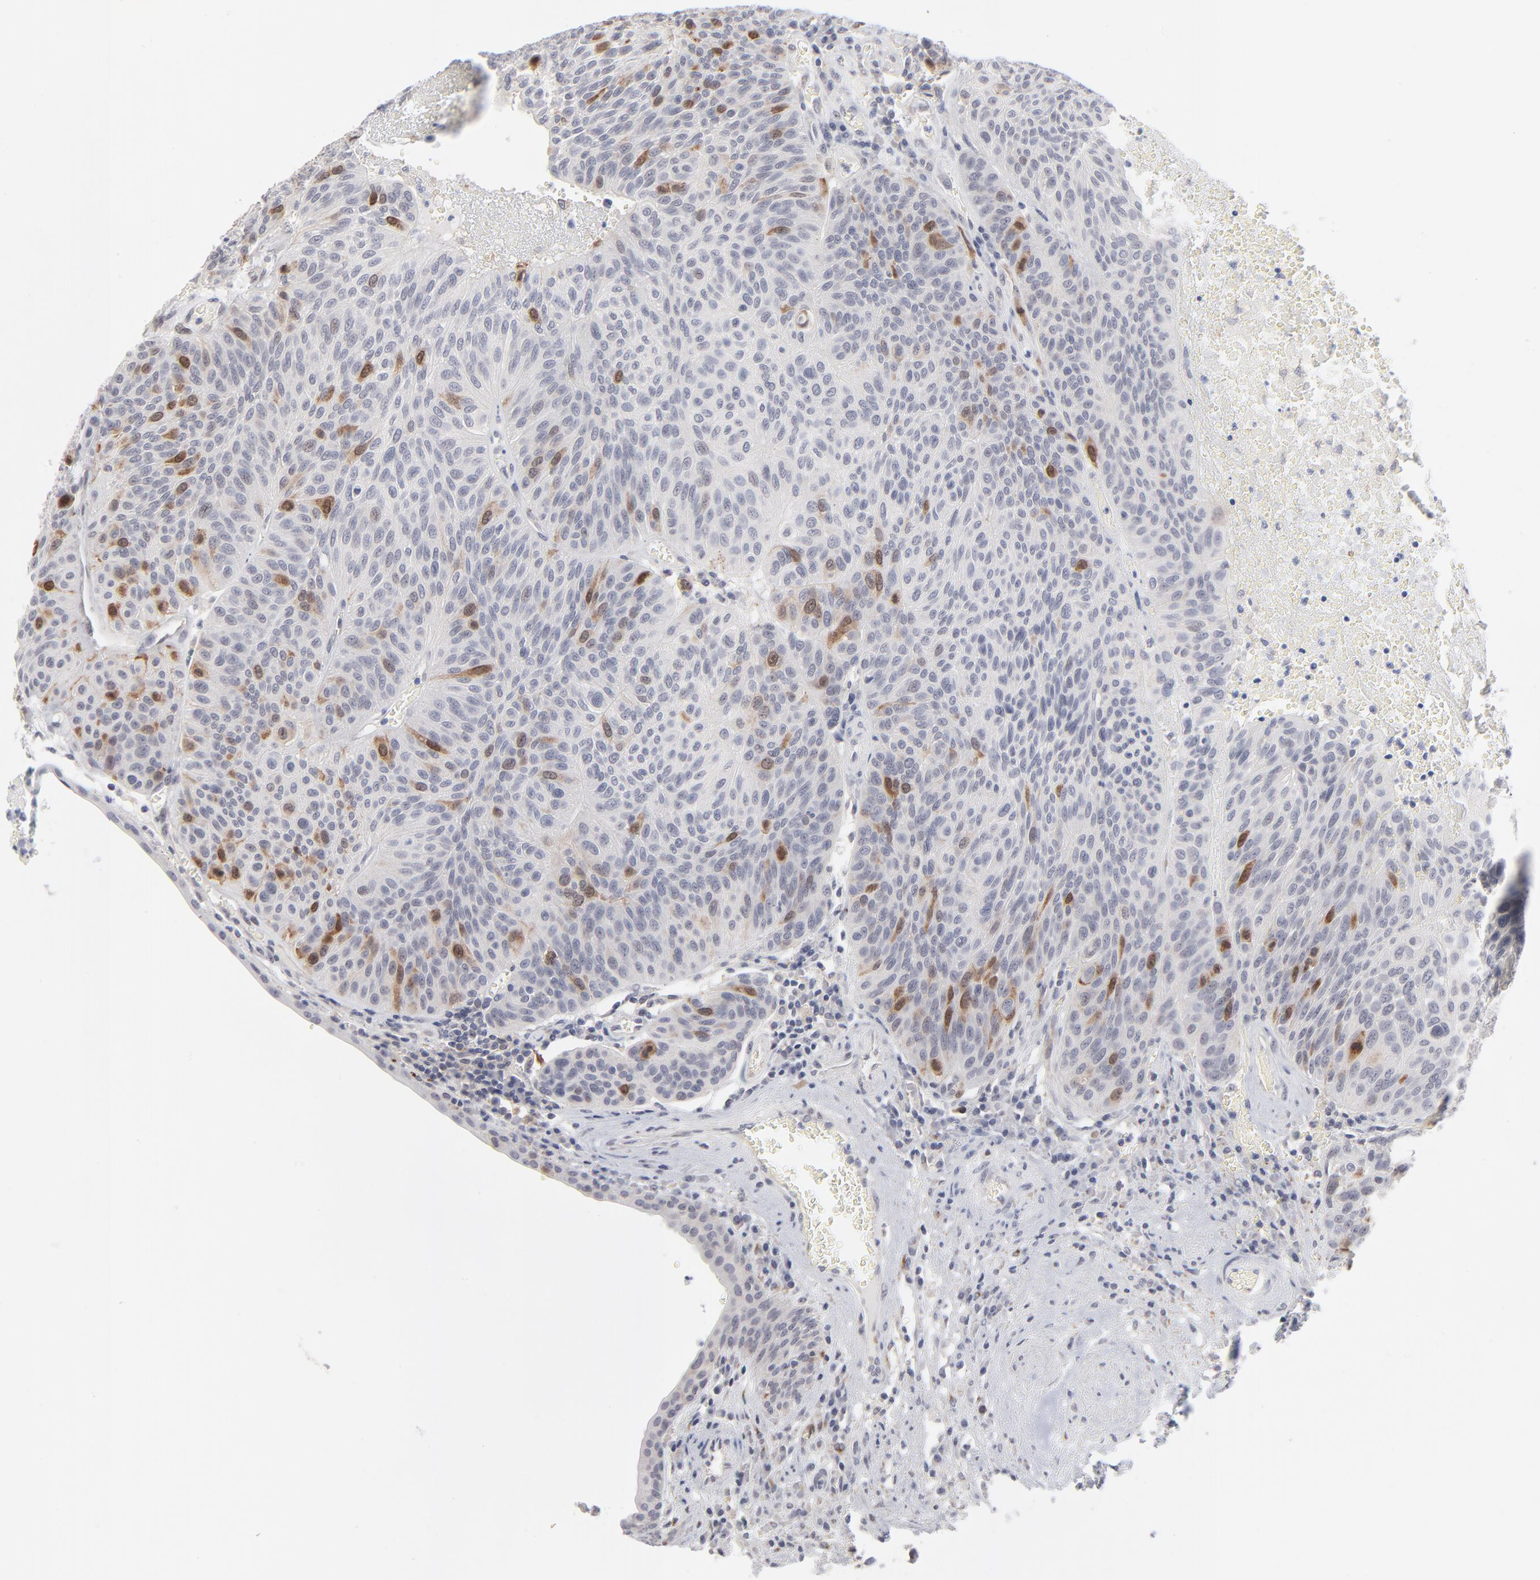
{"staining": {"intensity": "moderate", "quantity": "<25%", "location": "cytoplasmic/membranous,nuclear"}, "tissue": "urothelial cancer", "cell_type": "Tumor cells", "image_type": "cancer", "snomed": [{"axis": "morphology", "description": "Urothelial carcinoma, High grade"}, {"axis": "topography", "description": "Urinary bladder"}], "caption": "Human urothelial carcinoma (high-grade) stained with a protein marker demonstrates moderate staining in tumor cells.", "gene": "AURKA", "patient": {"sex": "male", "age": 66}}